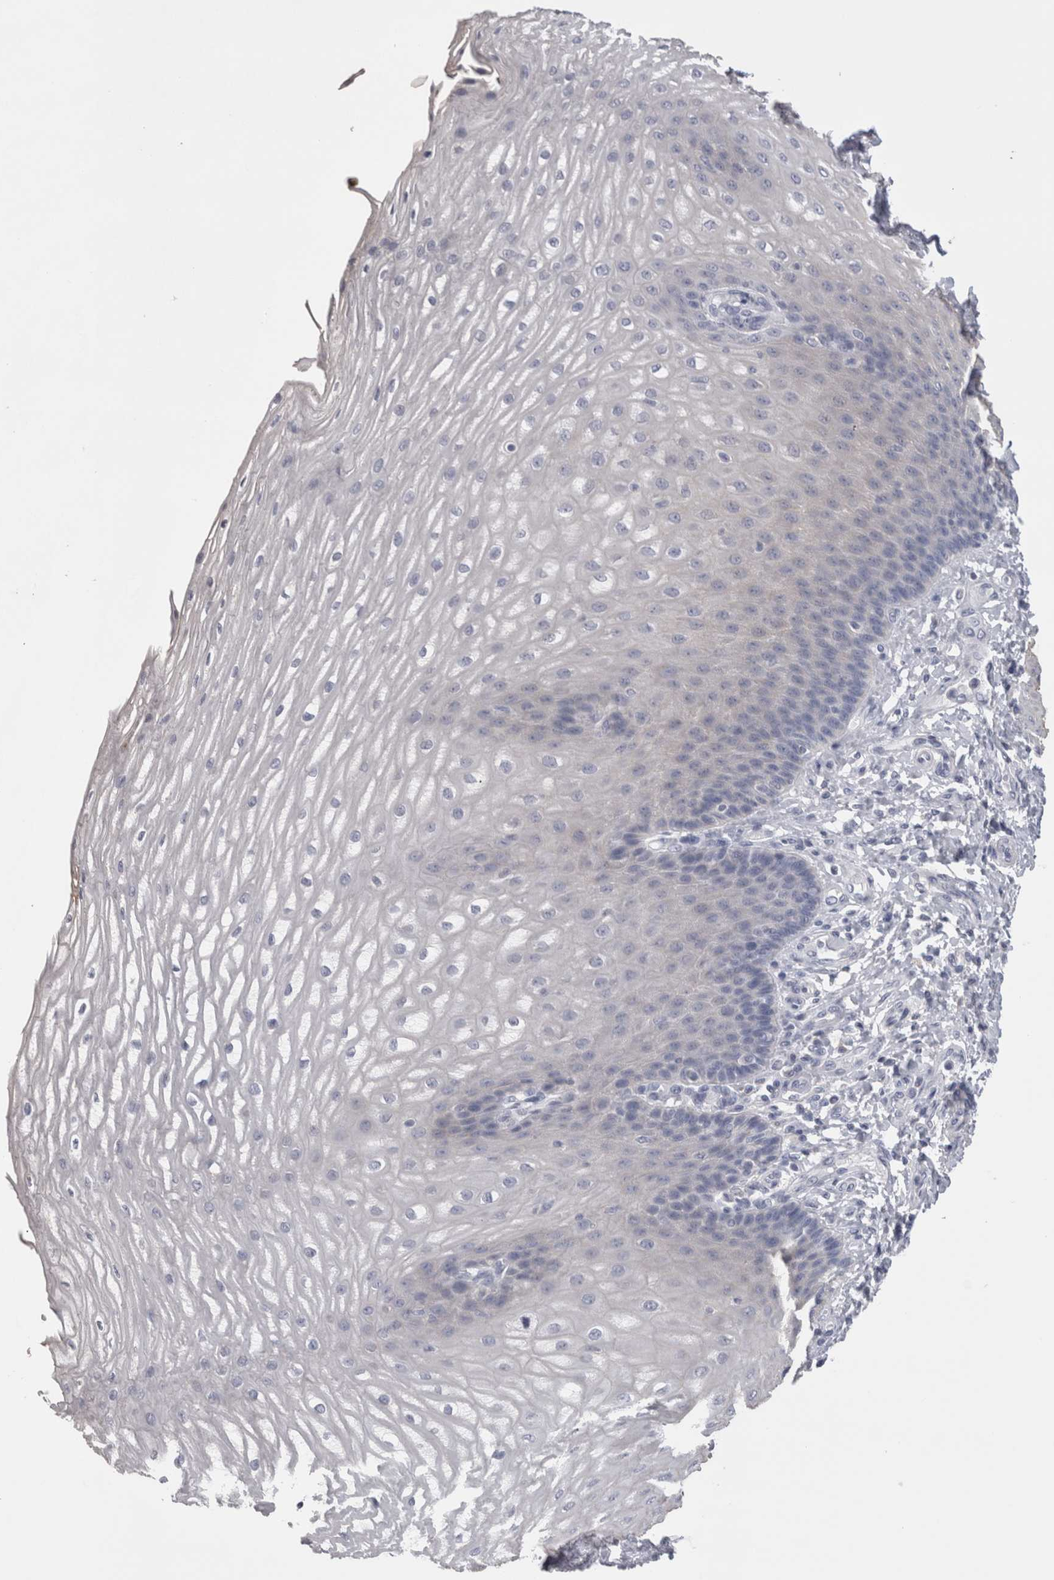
{"staining": {"intensity": "negative", "quantity": "none", "location": "none"}, "tissue": "esophagus", "cell_type": "Squamous epithelial cells", "image_type": "normal", "snomed": [{"axis": "morphology", "description": "Normal tissue, NOS"}, {"axis": "topography", "description": "Esophagus"}], "caption": "This is an immunohistochemistry histopathology image of benign human esophagus. There is no expression in squamous epithelial cells.", "gene": "DHRS4", "patient": {"sex": "male", "age": 54}}